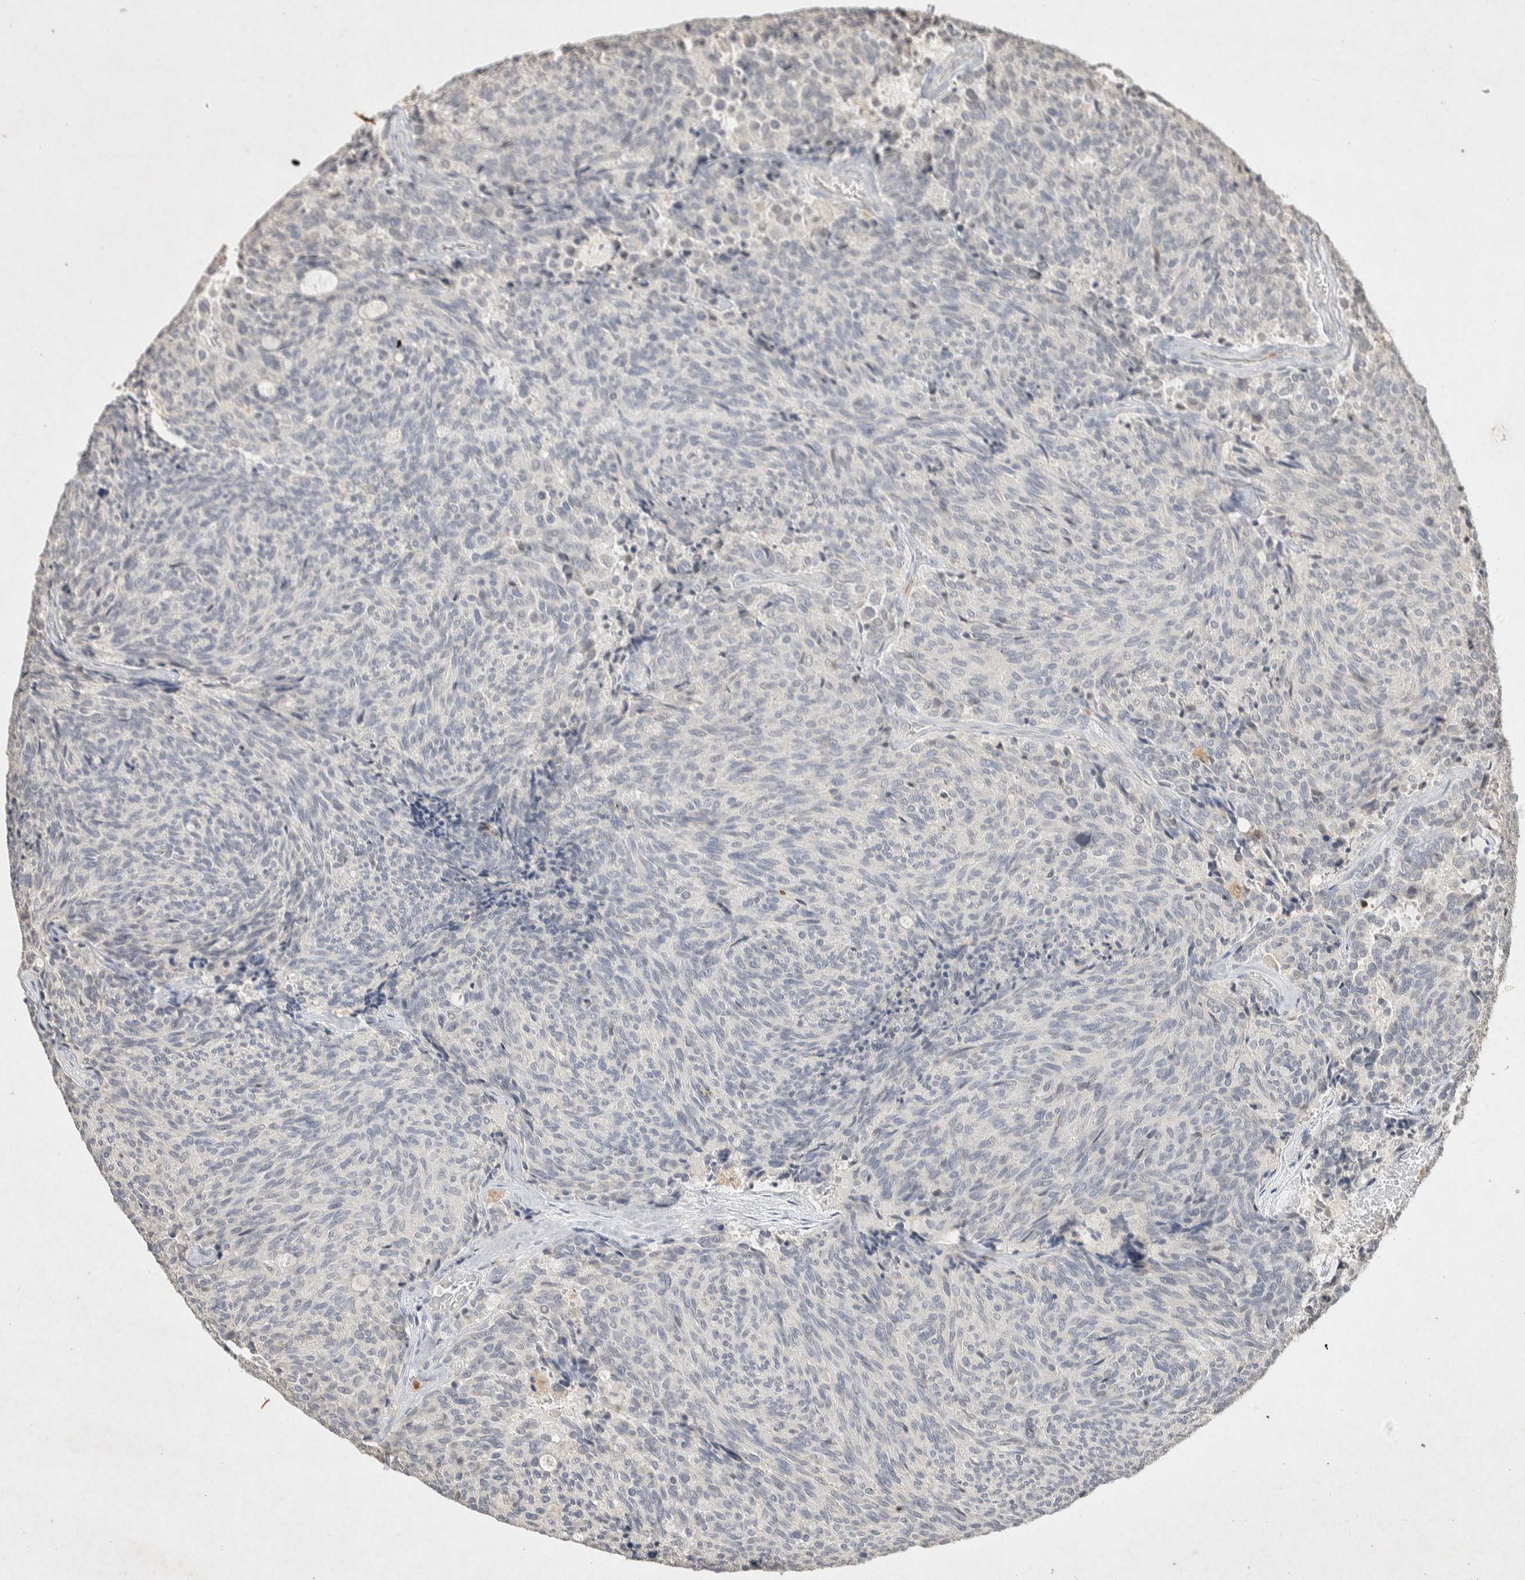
{"staining": {"intensity": "negative", "quantity": "none", "location": "none"}, "tissue": "carcinoid", "cell_type": "Tumor cells", "image_type": "cancer", "snomed": [{"axis": "morphology", "description": "Carcinoid, malignant, NOS"}, {"axis": "topography", "description": "Pancreas"}], "caption": "A micrograph of carcinoid (malignant) stained for a protein reveals no brown staining in tumor cells. (DAB (3,3'-diaminobenzidine) immunohistochemistry visualized using brightfield microscopy, high magnification).", "gene": "RAC2", "patient": {"sex": "female", "age": 54}}